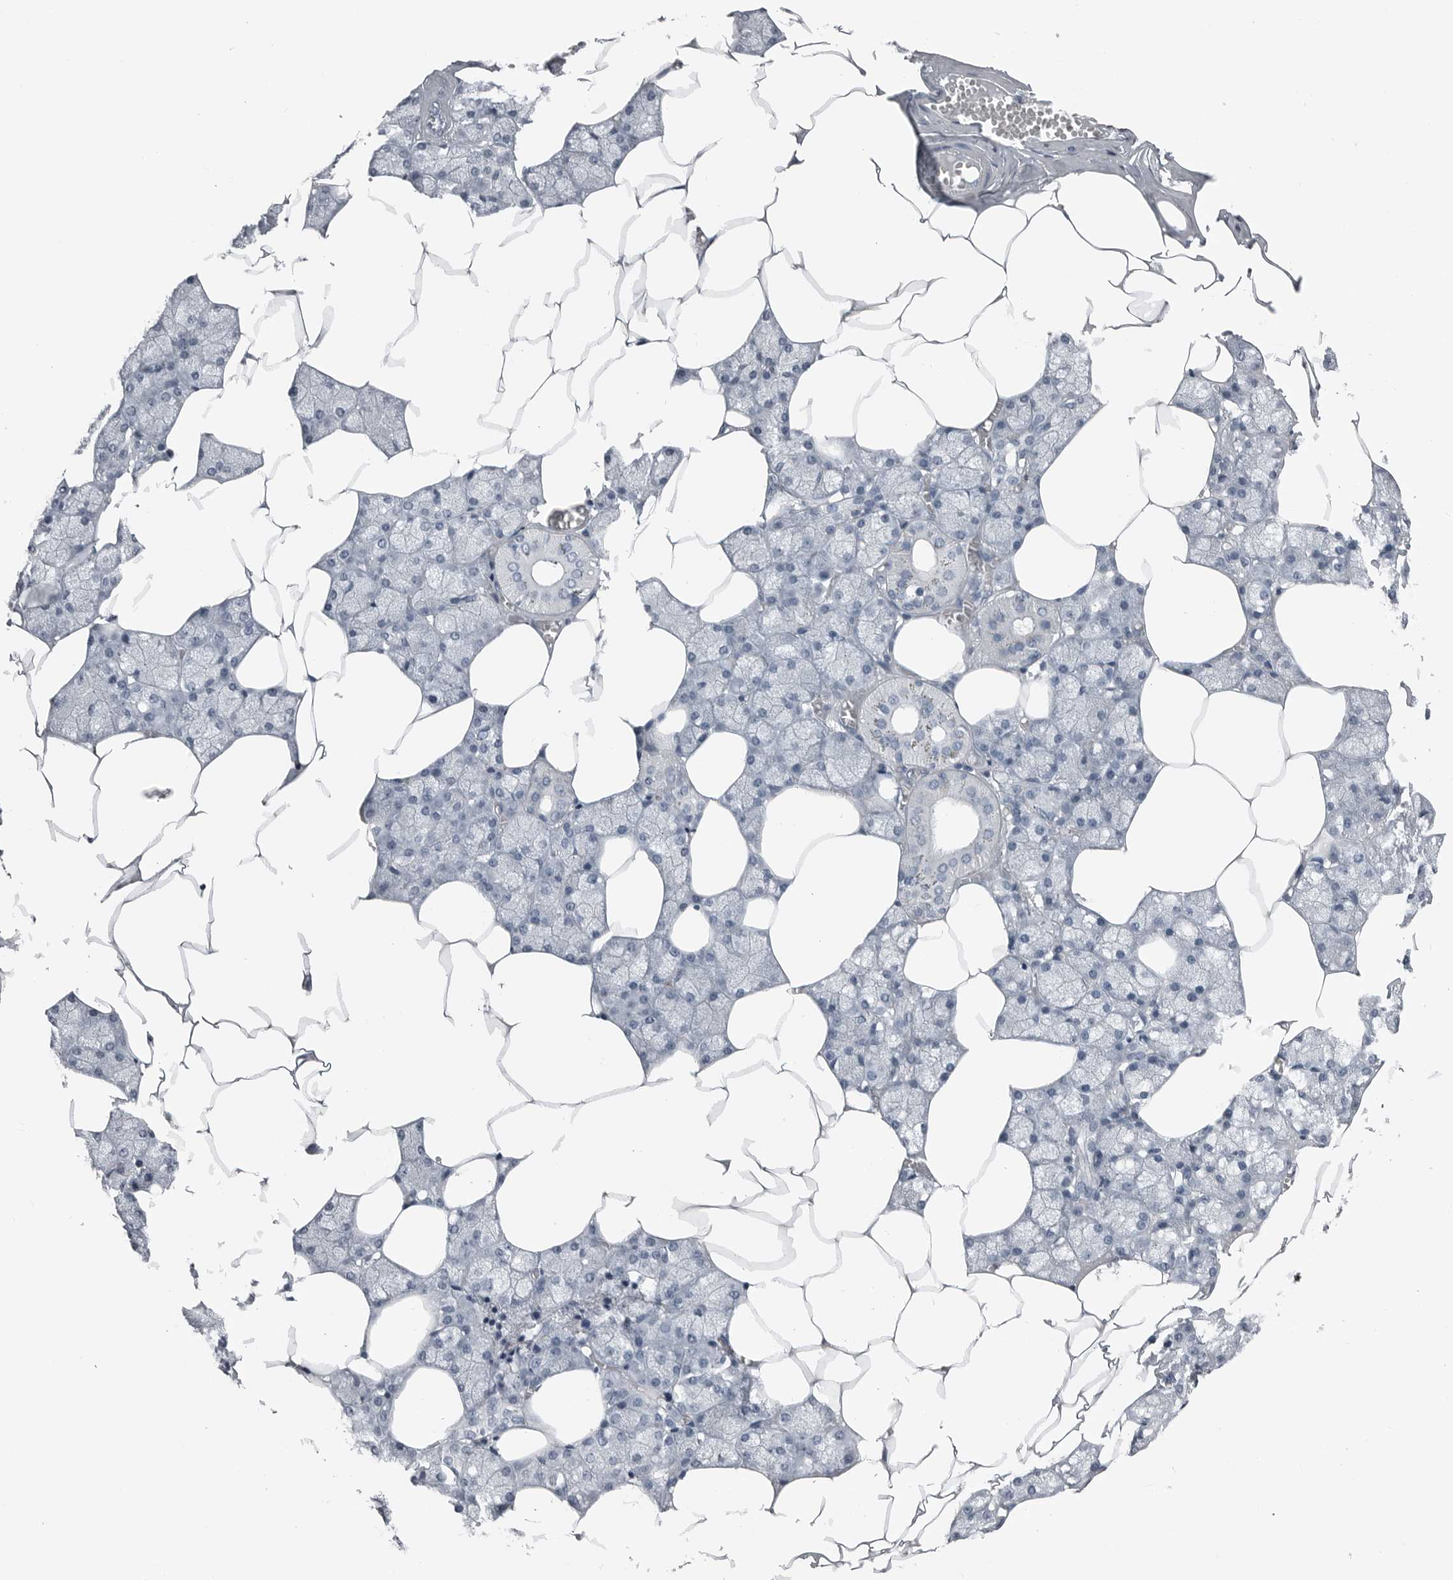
{"staining": {"intensity": "negative", "quantity": "none", "location": "none"}, "tissue": "salivary gland", "cell_type": "Glandular cells", "image_type": "normal", "snomed": [{"axis": "morphology", "description": "Normal tissue, NOS"}, {"axis": "topography", "description": "Salivary gland"}], "caption": "Immunohistochemistry image of benign salivary gland: salivary gland stained with DAB reveals no significant protein positivity in glandular cells. (IHC, brightfield microscopy, high magnification).", "gene": "SPINK1", "patient": {"sex": "male", "age": 62}}